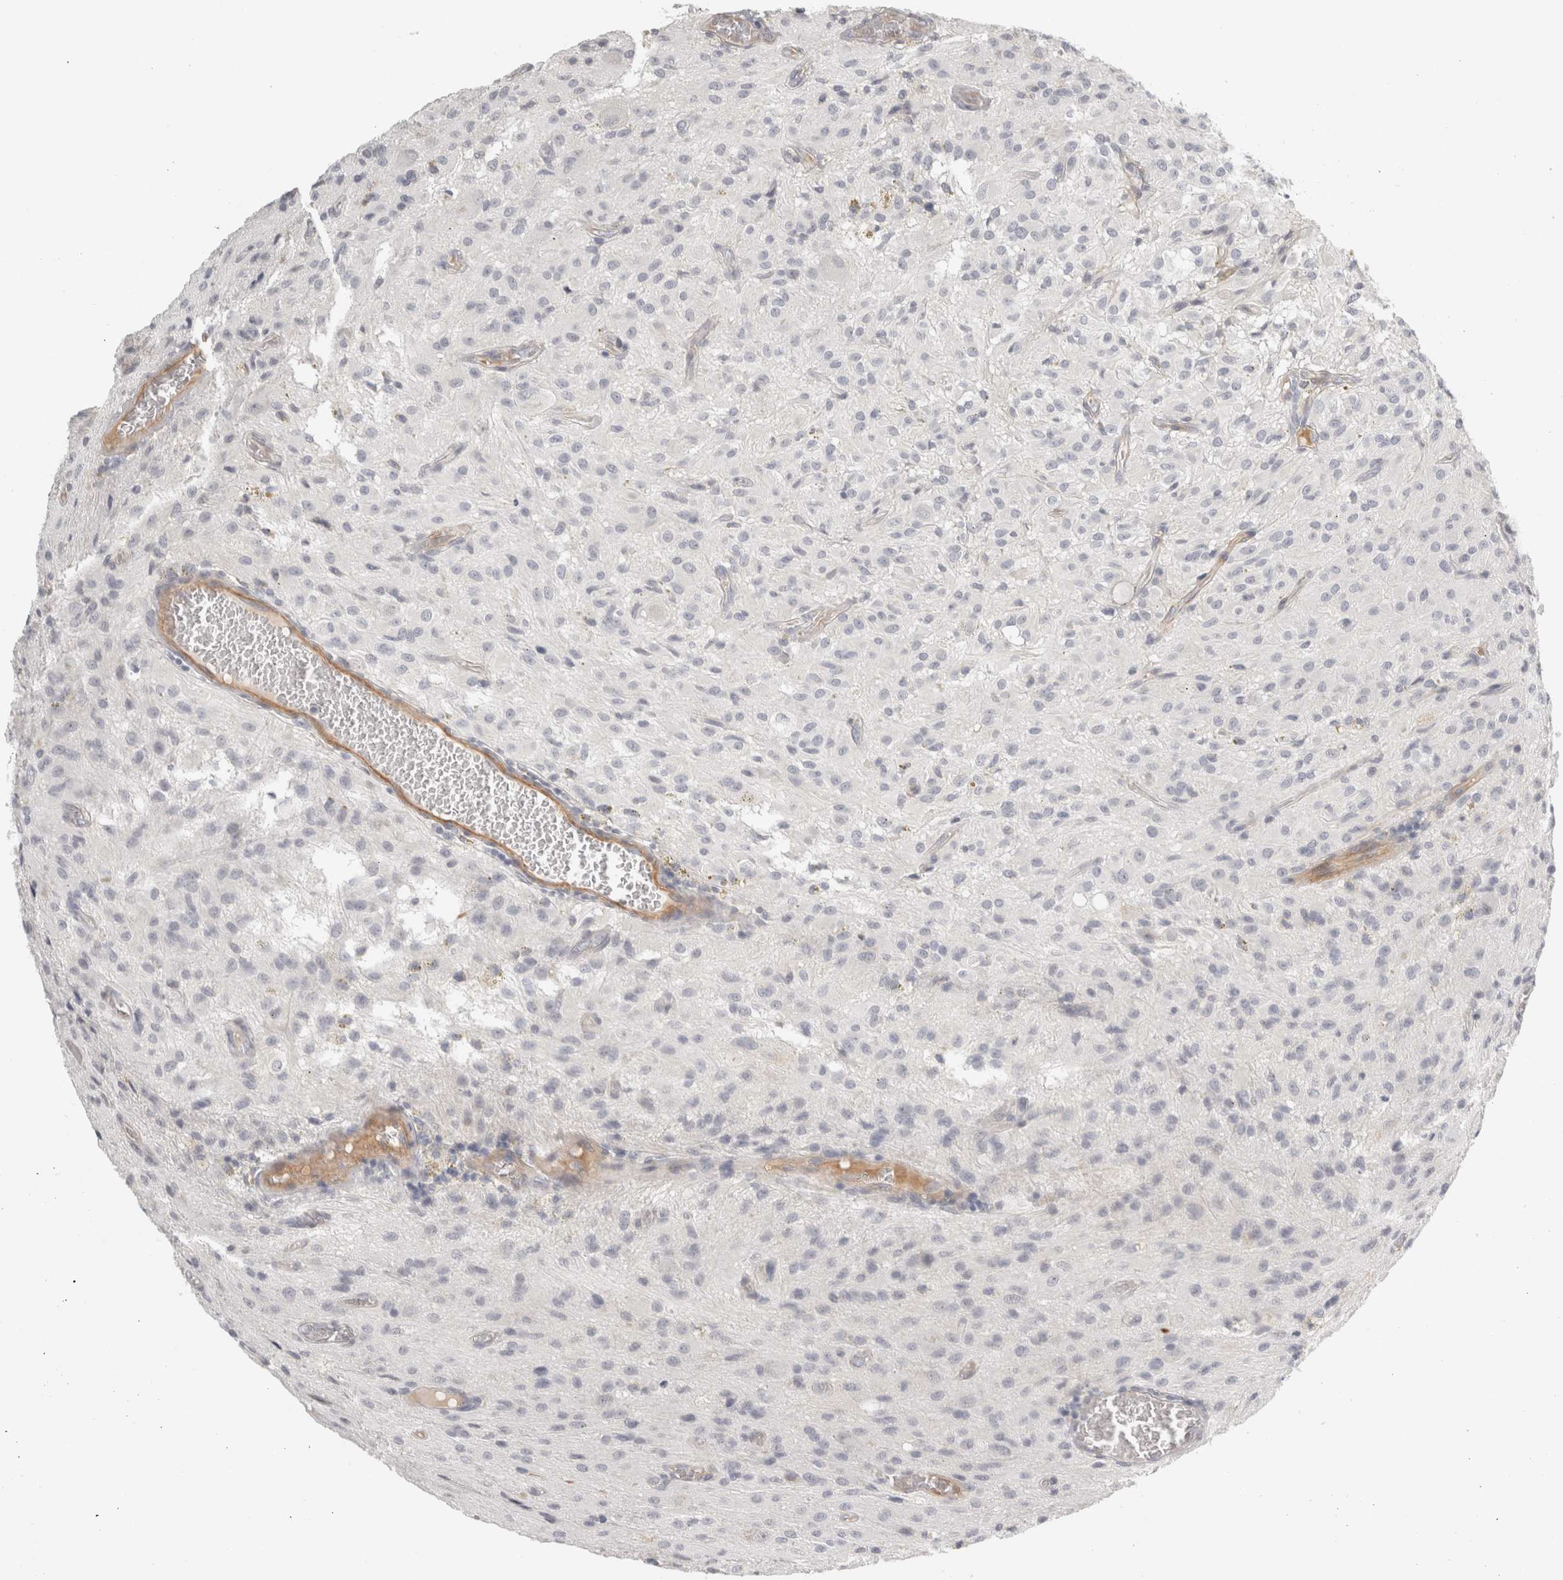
{"staining": {"intensity": "negative", "quantity": "none", "location": "none"}, "tissue": "glioma", "cell_type": "Tumor cells", "image_type": "cancer", "snomed": [{"axis": "morphology", "description": "Glioma, malignant, High grade"}, {"axis": "topography", "description": "Brain"}], "caption": "DAB (3,3'-diaminobenzidine) immunohistochemical staining of human malignant high-grade glioma exhibits no significant expression in tumor cells.", "gene": "FBLIM1", "patient": {"sex": "female", "age": 59}}